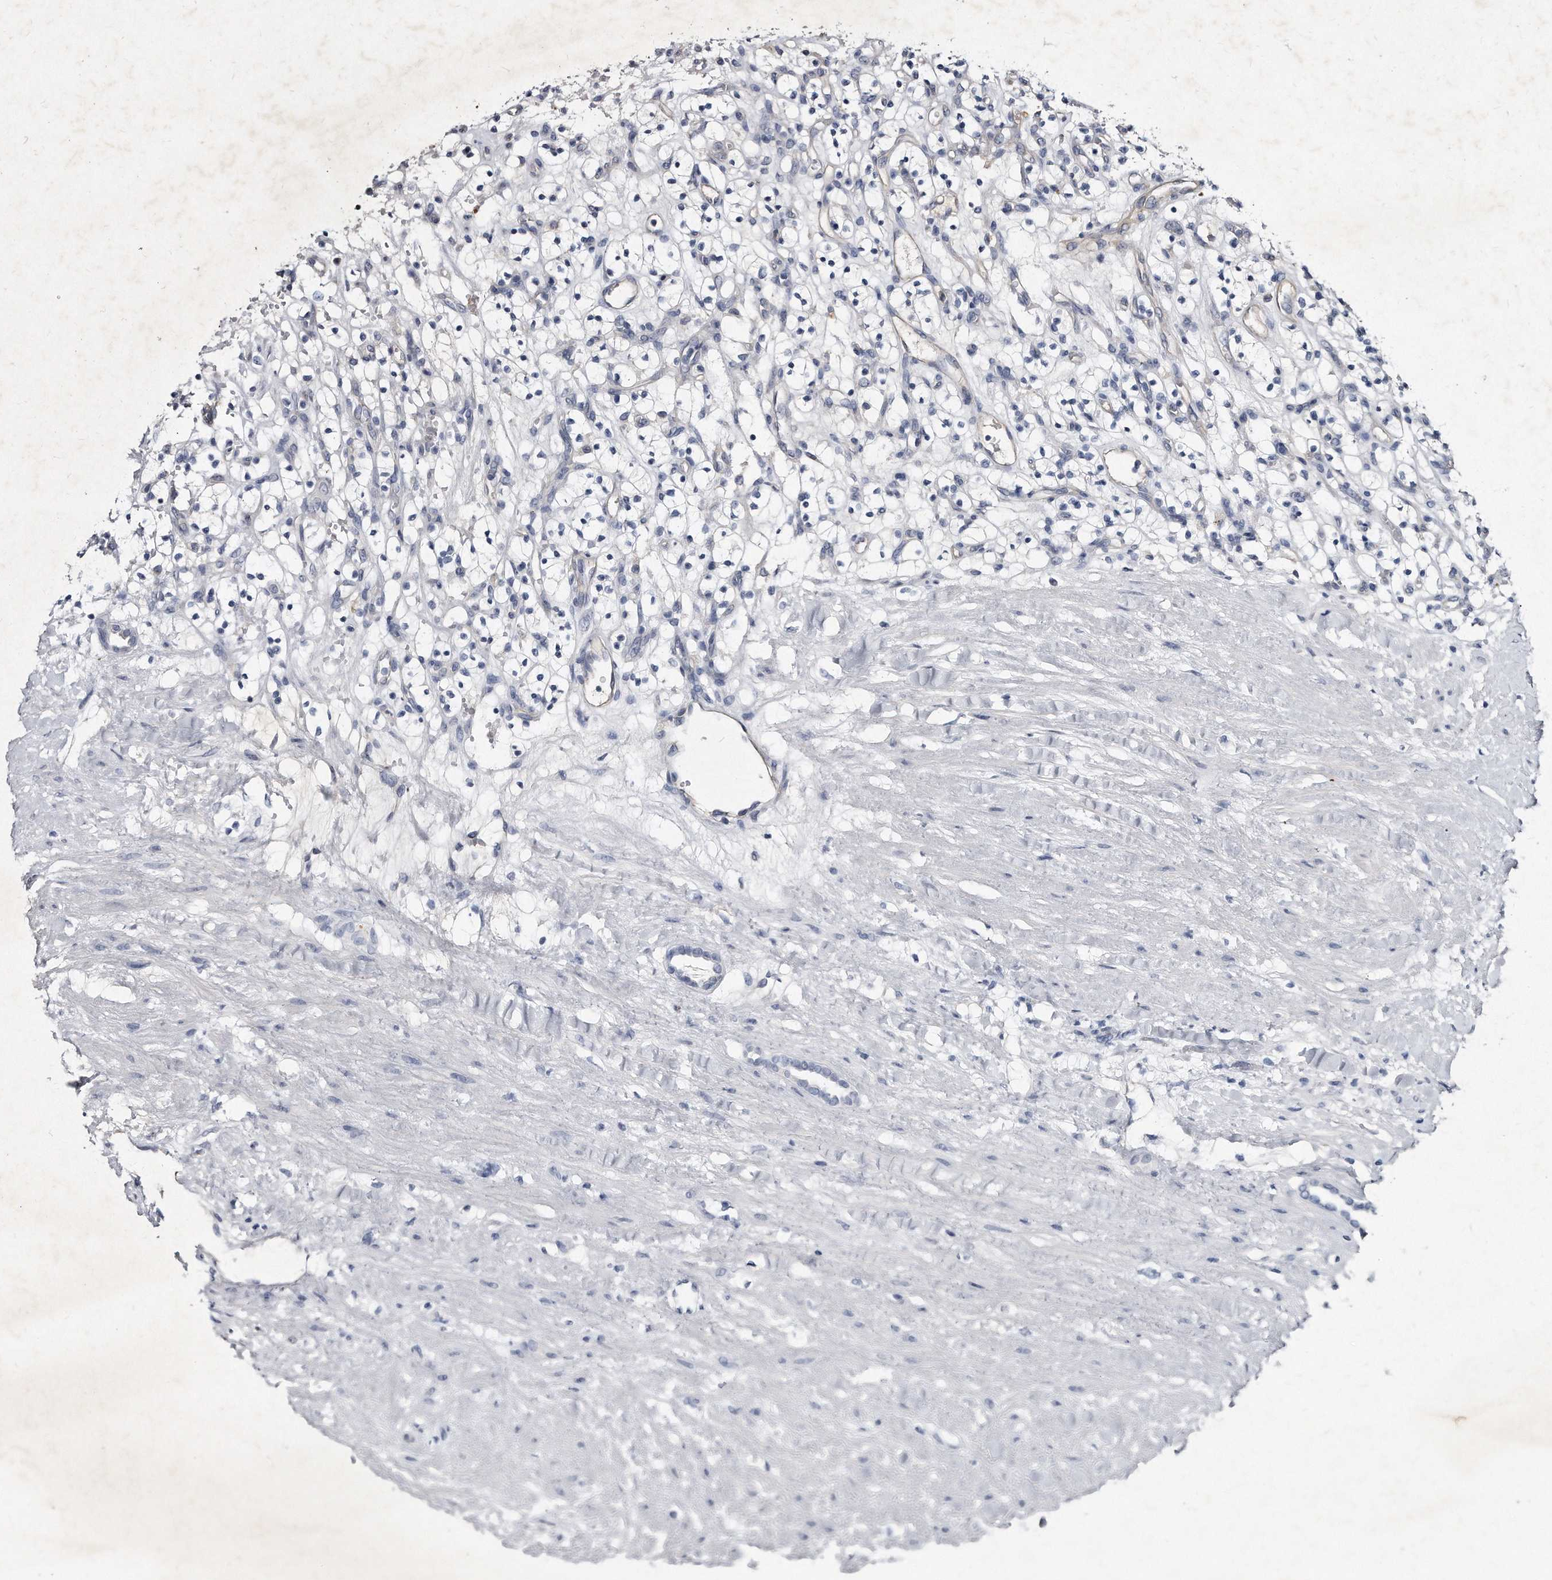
{"staining": {"intensity": "negative", "quantity": "none", "location": "none"}, "tissue": "renal cancer", "cell_type": "Tumor cells", "image_type": "cancer", "snomed": [{"axis": "morphology", "description": "Adenocarcinoma, NOS"}, {"axis": "topography", "description": "Kidney"}], "caption": "This is an IHC photomicrograph of renal cancer (adenocarcinoma). There is no staining in tumor cells.", "gene": "KLHDC3", "patient": {"sex": "female", "age": 57}}